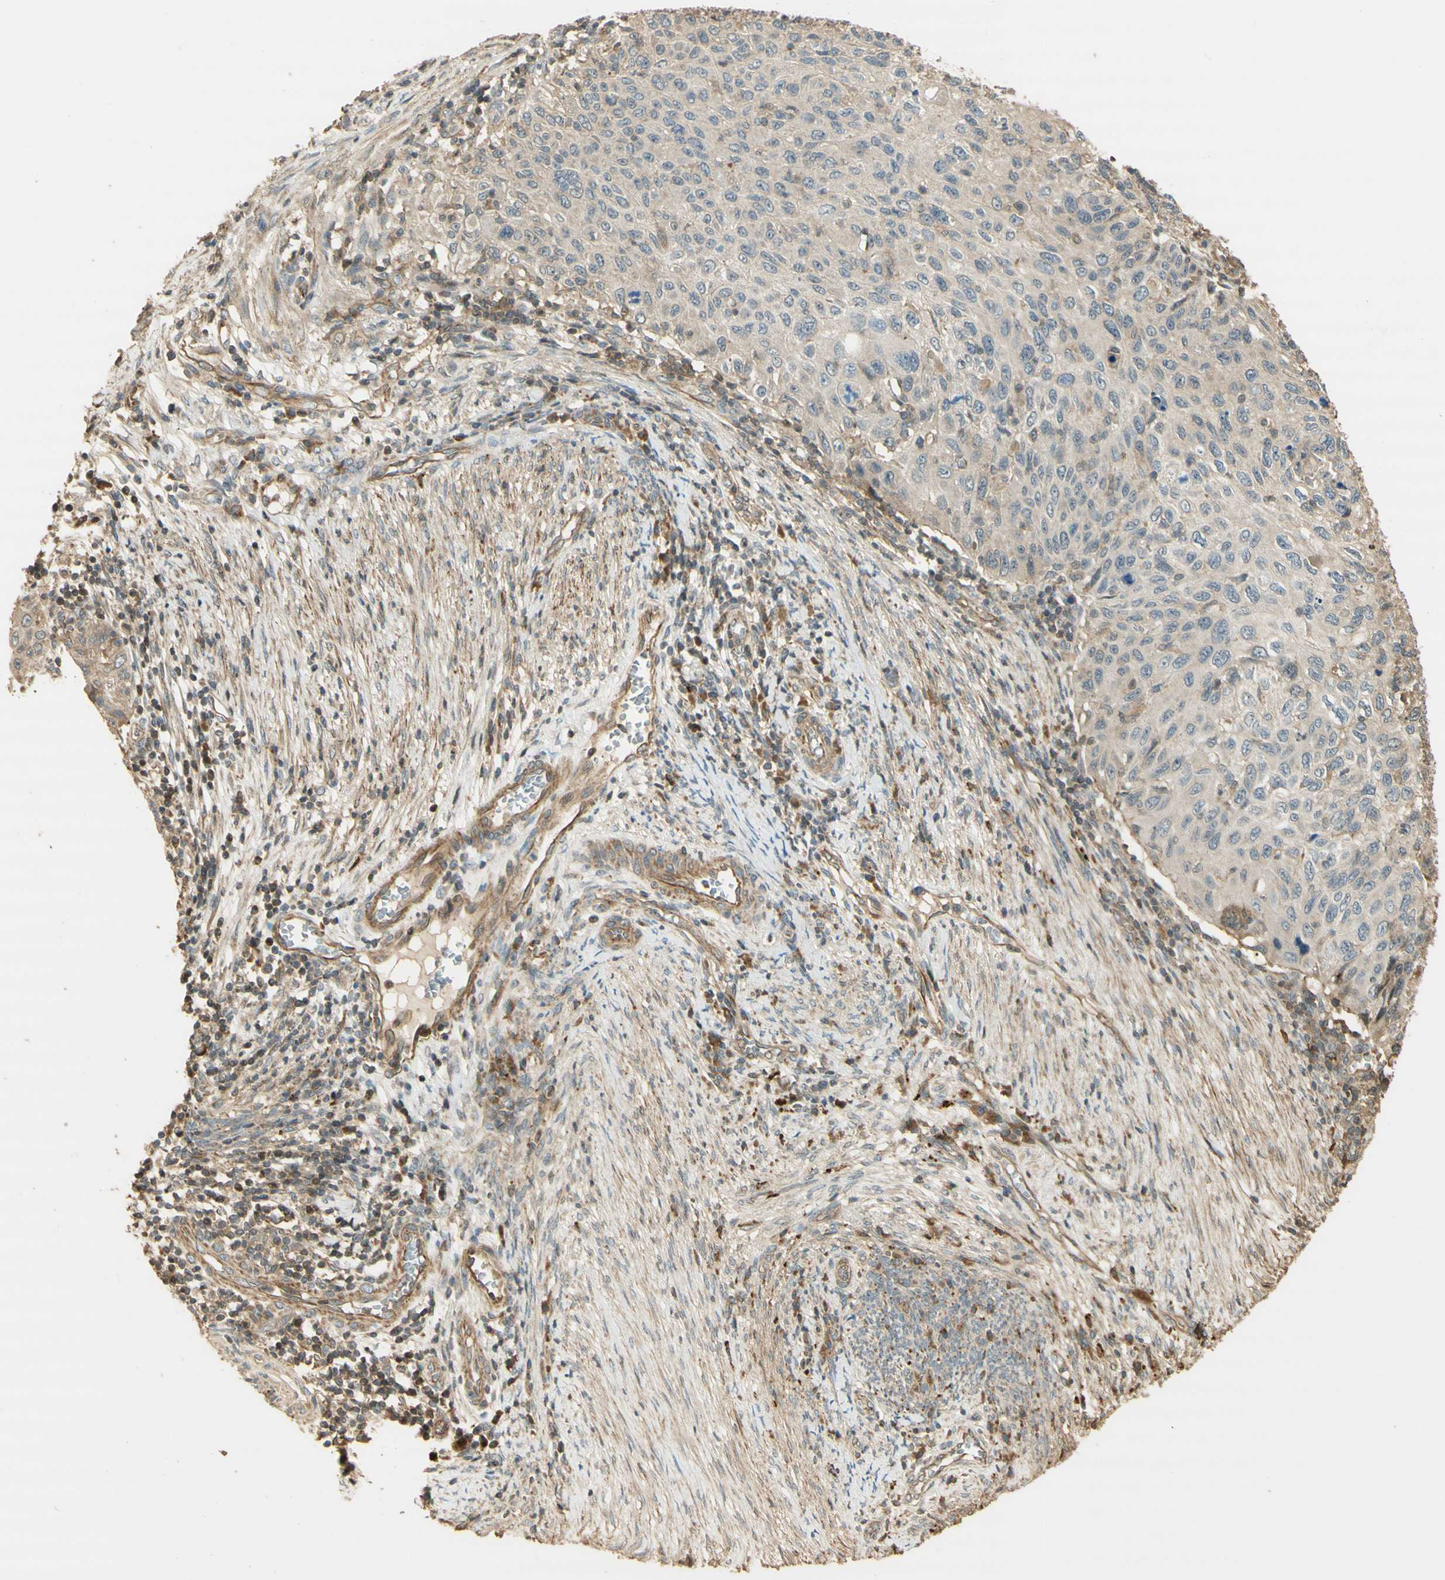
{"staining": {"intensity": "weak", "quantity": ">75%", "location": "cytoplasmic/membranous"}, "tissue": "cervical cancer", "cell_type": "Tumor cells", "image_type": "cancer", "snomed": [{"axis": "morphology", "description": "Squamous cell carcinoma, NOS"}, {"axis": "topography", "description": "Cervix"}], "caption": "The micrograph shows staining of cervical squamous cell carcinoma, revealing weak cytoplasmic/membranous protein expression (brown color) within tumor cells.", "gene": "AGER", "patient": {"sex": "female", "age": 70}}